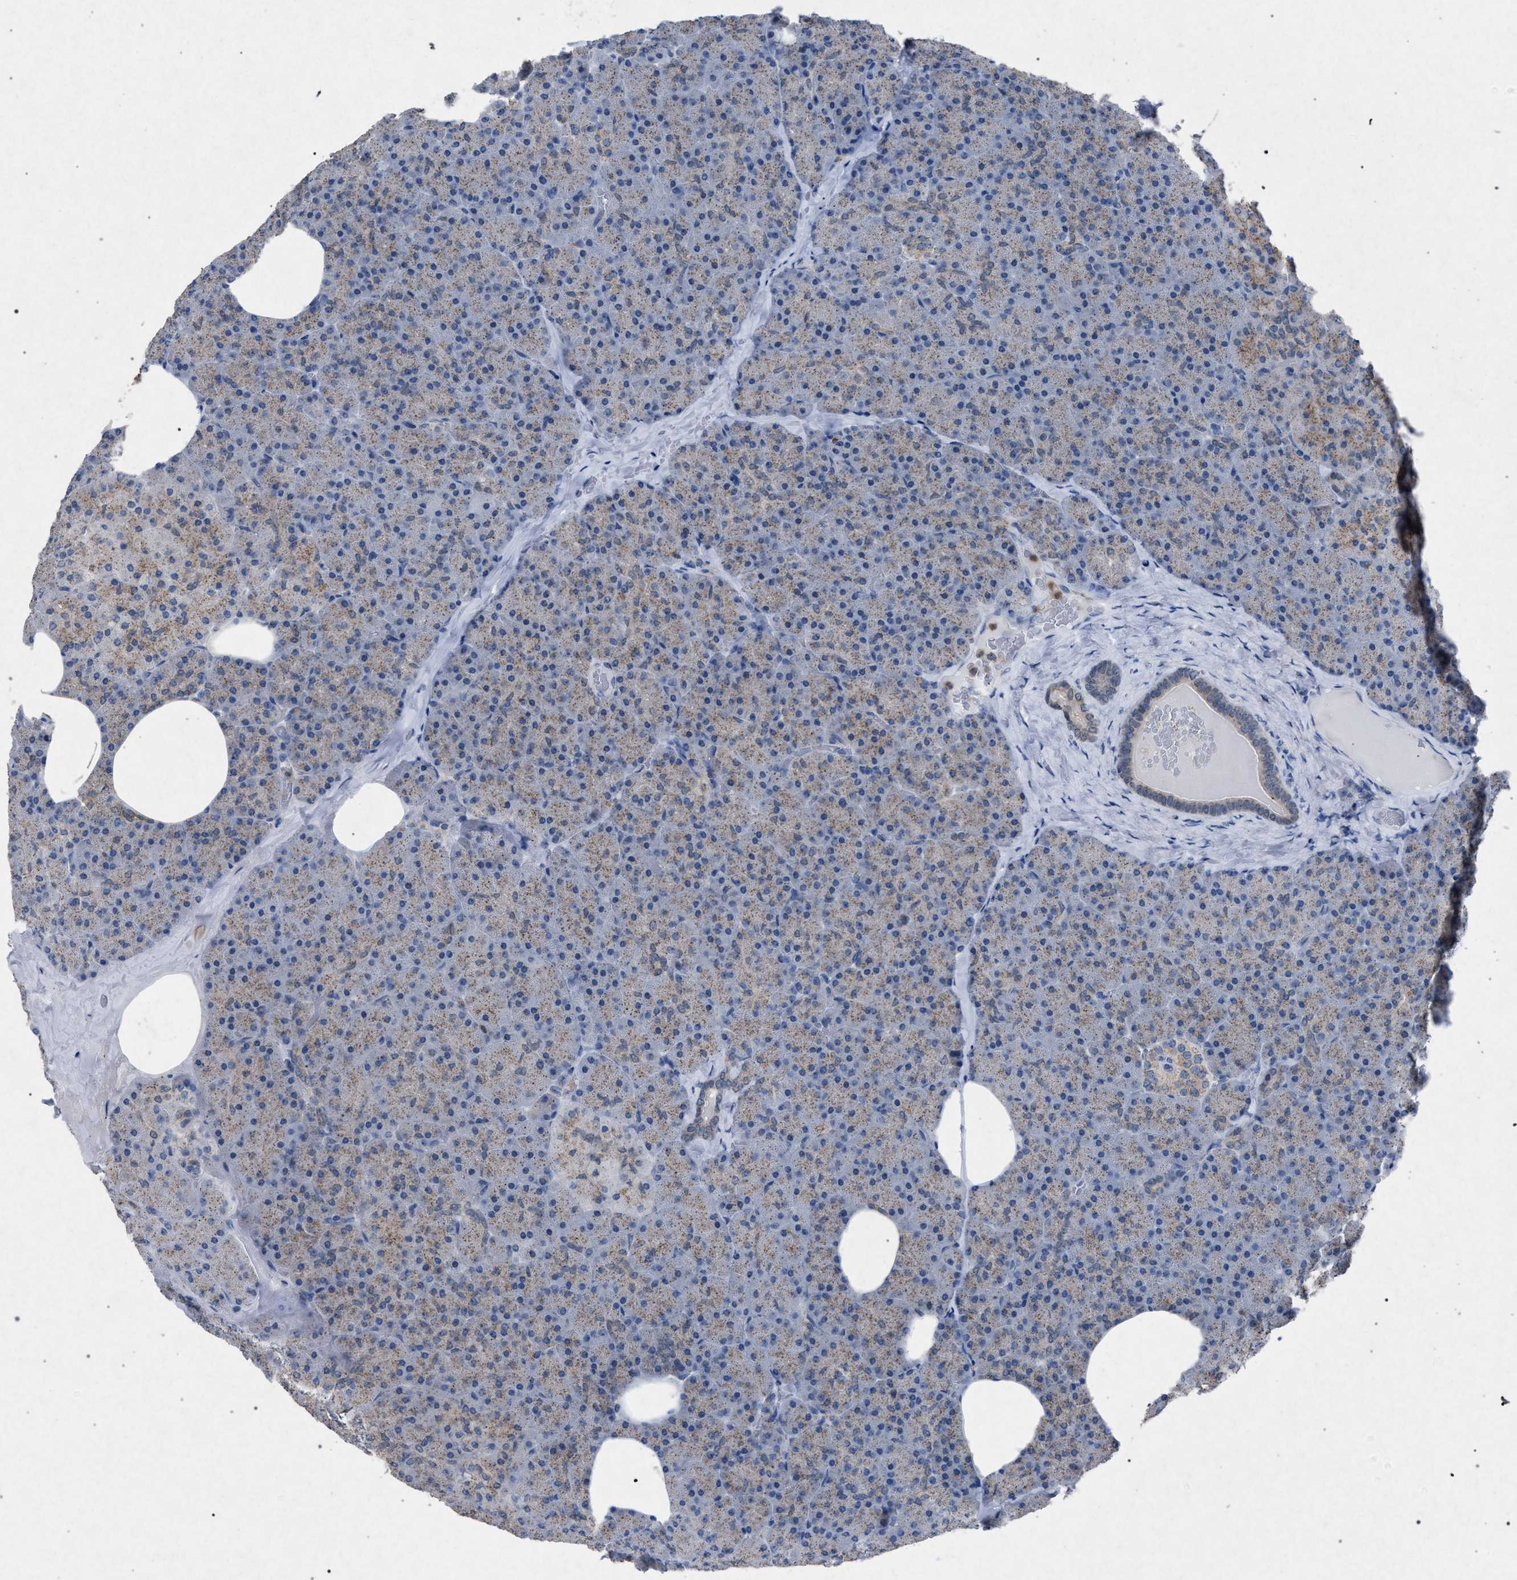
{"staining": {"intensity": "weak", "quantity": ">75%", "location": "cytoplasmic/membranous"}, "tissue": "pancreas", "cell_type": "Exocrine glandular cells", "image_type": "normal", "snomed": [{"axis": "morphology", "description": "Normal tissue, NOS"}, {"axis": "morphology", "description": "Carcinoid, malignant, NOS"}, {"axis": "topography", "description": "Pancreas"}], "caption": "Immunohistochemical staining of unremarkable human pancreas displays low levels of weak cytoplasmic/membranous expression in about >75% of exocrine glandular cells.", "gene": "HSD17B4", "patient": {"sex": "female", "age": 35}}